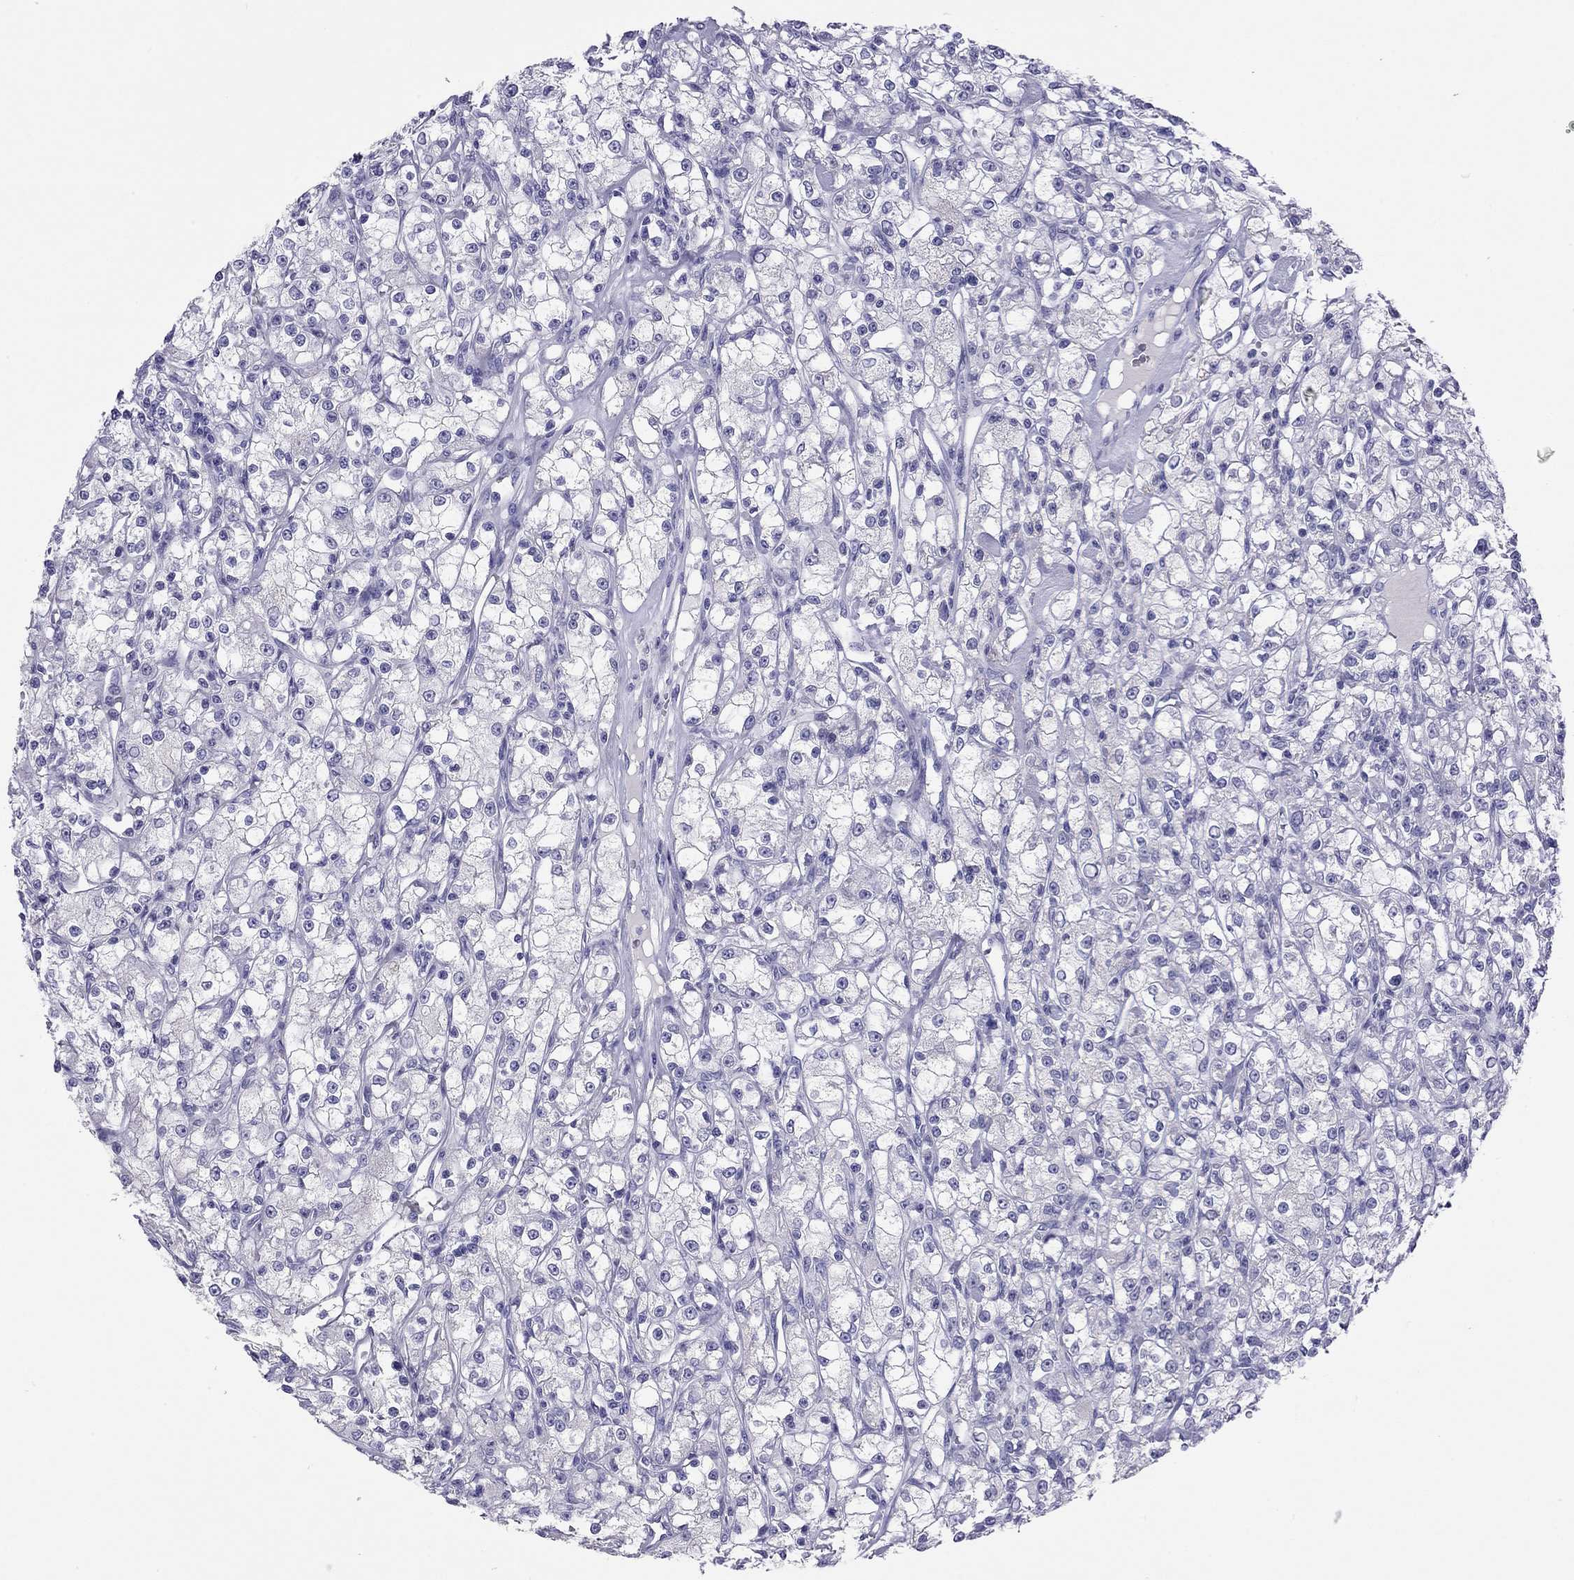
{"staining": {"intensity": "negative", "quantity": "none", "location": "none"}, "tissue": "renal cancer", "cell_type": "Tumor cells", "image_type": "cancer", "snomed": [{"axis": "morphology", "description": "Adenocarcinoma, NOS"}, {"axis": "topography", "description": "Kidney"}], "caption": "Micrograph shows no significant protein positivity in tumor cells of adenocarcinoma (renal).", "gene": "ODF4", "patient": {"sex": "female", "age": 59}}